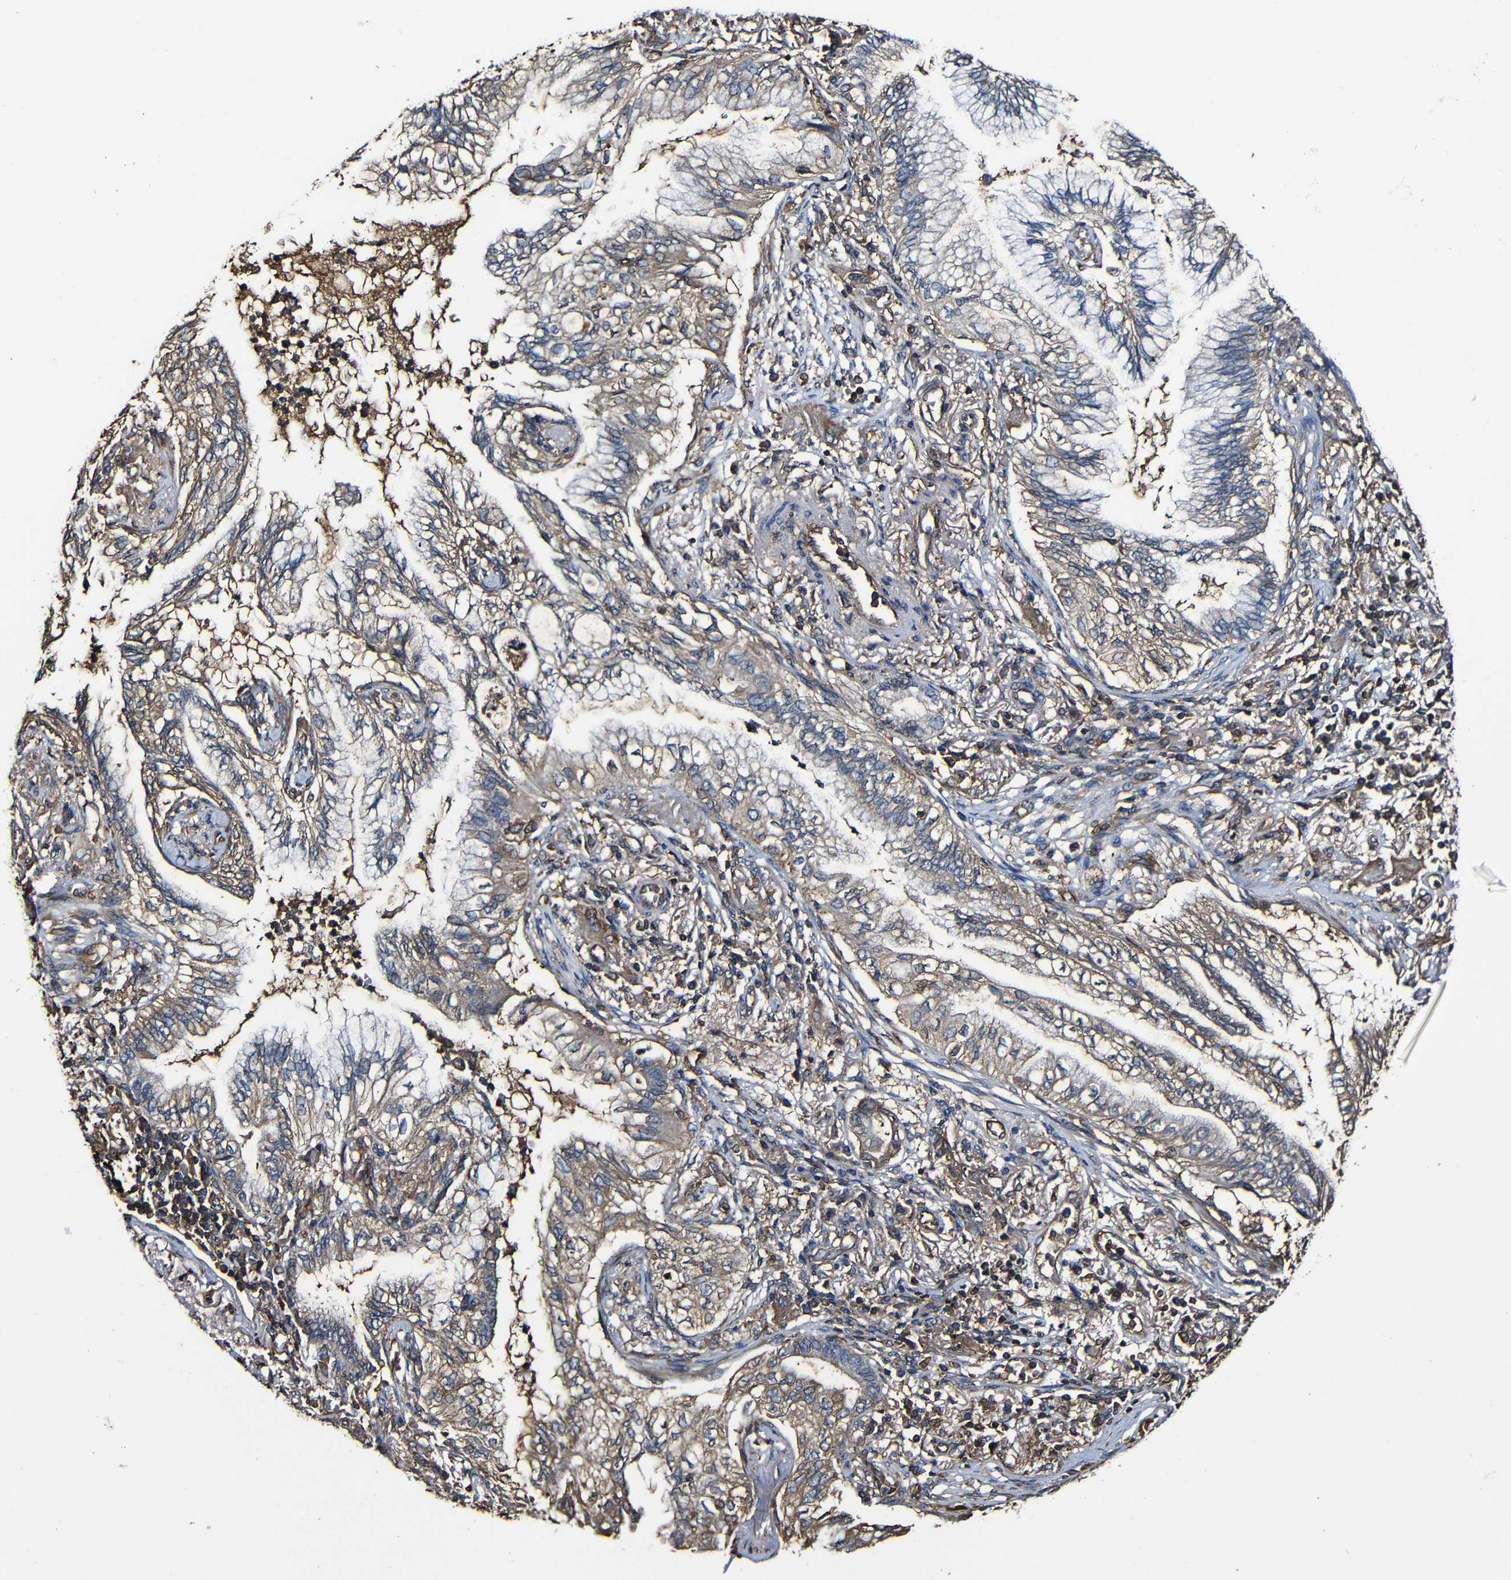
{"staining": {"intensity": "moderate", "quantity": "25%-75%", "location": "cytoplasmic/membranous"}, "tissue": "lung cancer", "cell_type": "Tumor cells", "image_type": "cancer", "snomed": [{"axis": "morphology", "description": "Normal tissue, NOS"}, {"axis": "morphology", "description": "Adenocarcinoma, NOS"}, {"axis": "topography", "description": "Bronchus"}, {"axis": "topography", "description": "Lung"}], "caption": "Tumor cells show medium levels of moderate cytoplasmic/membranous staining in approximately 25%-75% of cells in lung cancer (adenocarcinoma). (Stains: DAB (3,3'-diaminobenzidine) in brown, nuclei in blue, Microscopy: brightfield microscopy at high magnification).", "gene": "MSN", "patient": {"sex": "female", "age": 70}}